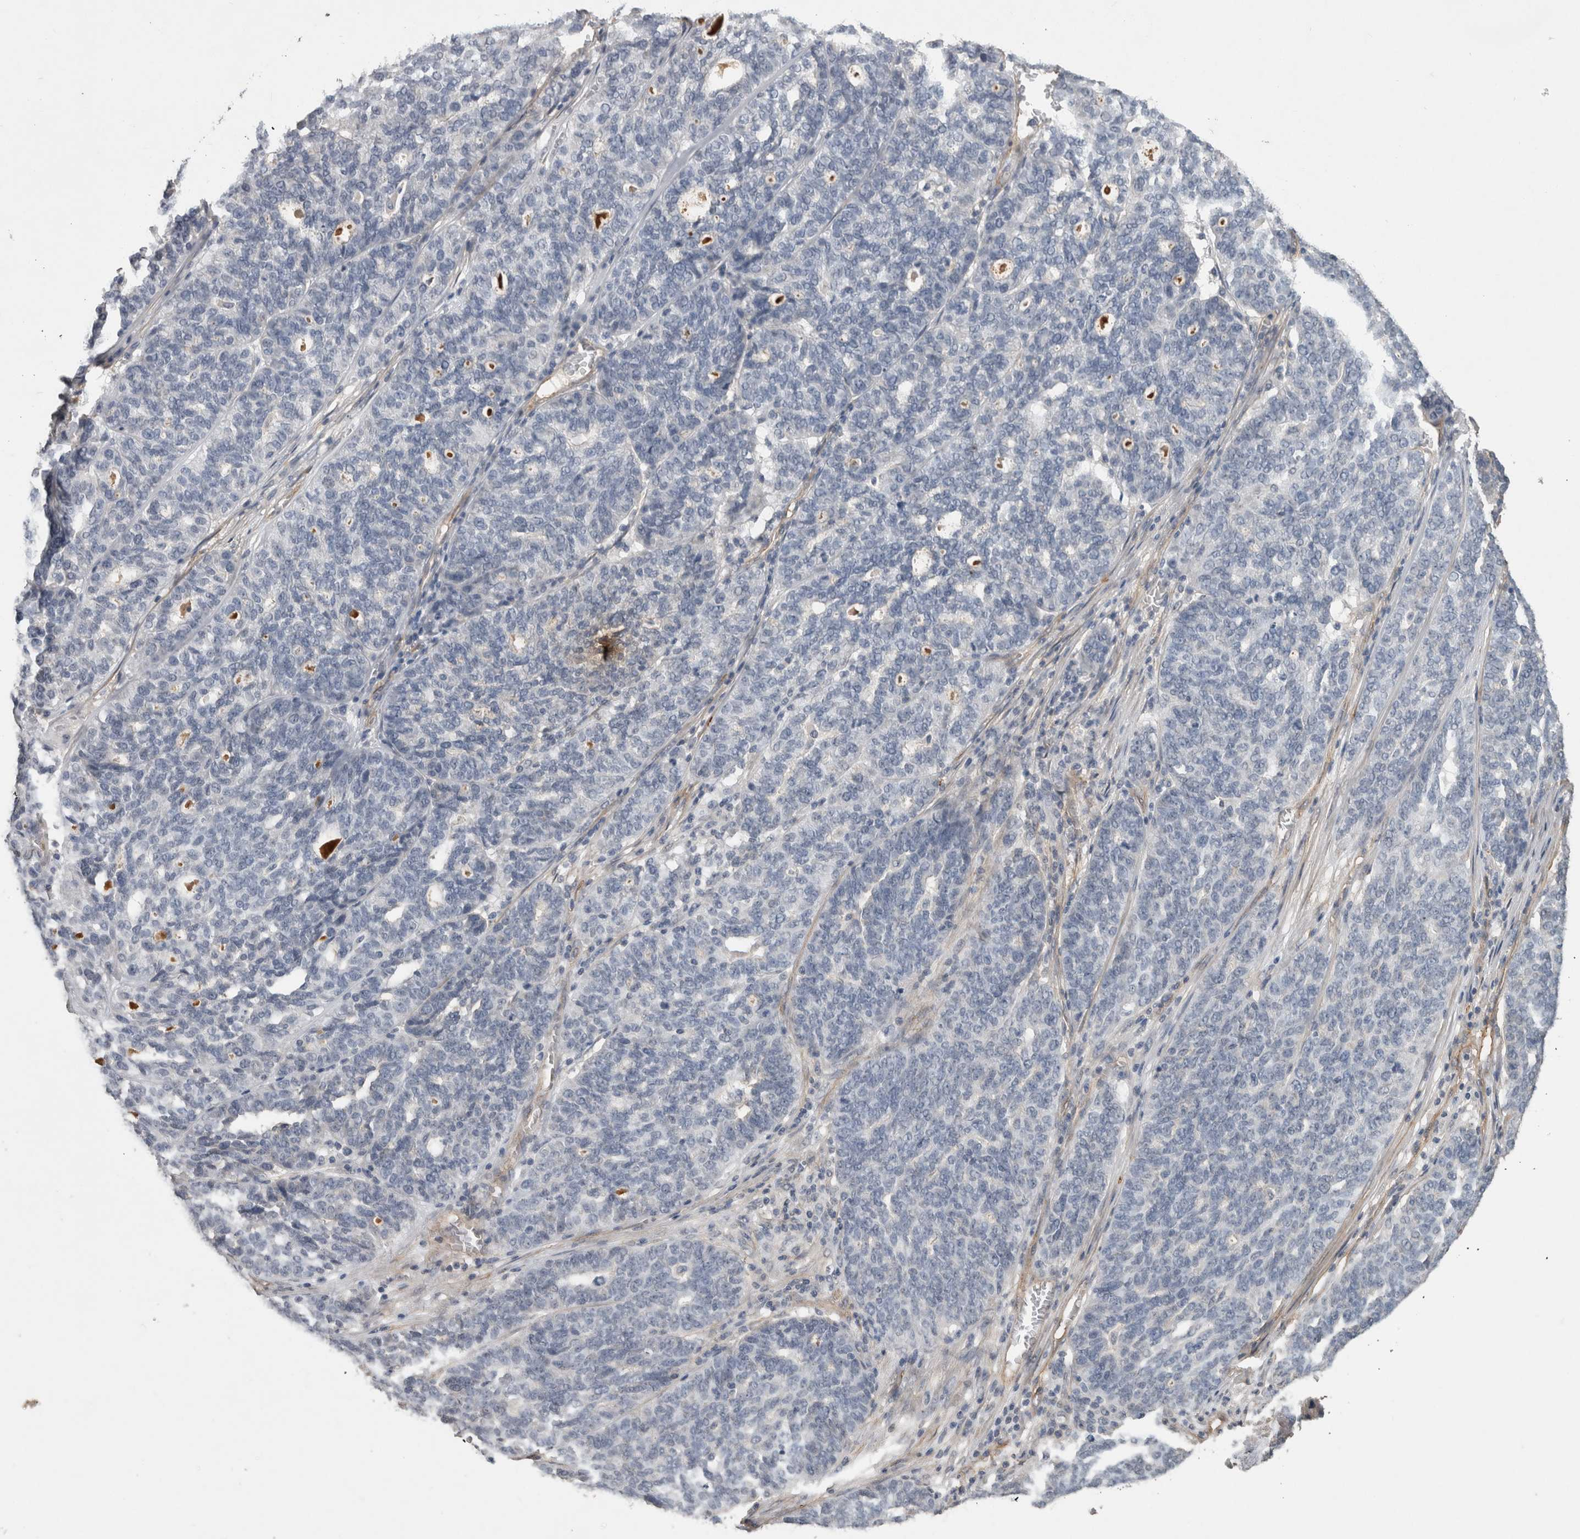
{"staining": {"intensity": "negative", "quantity": "none", "location": "none"}, "tissue": "ovarian cancer", "cell_type": "Tumor cells", "image_type": "cancer", "snomed": [{"axis": "morphology", "description": "Cystadenocarcinoma, serous, NOS"}, {"axis": "topography", "description": "Ovary"}], "caption": "Tumor cells are negative for brown protein staining in serous cystadenocarcinoma (ovarian).", "gene": "RECK", "patient": {"sex": "female", "age": 59}}